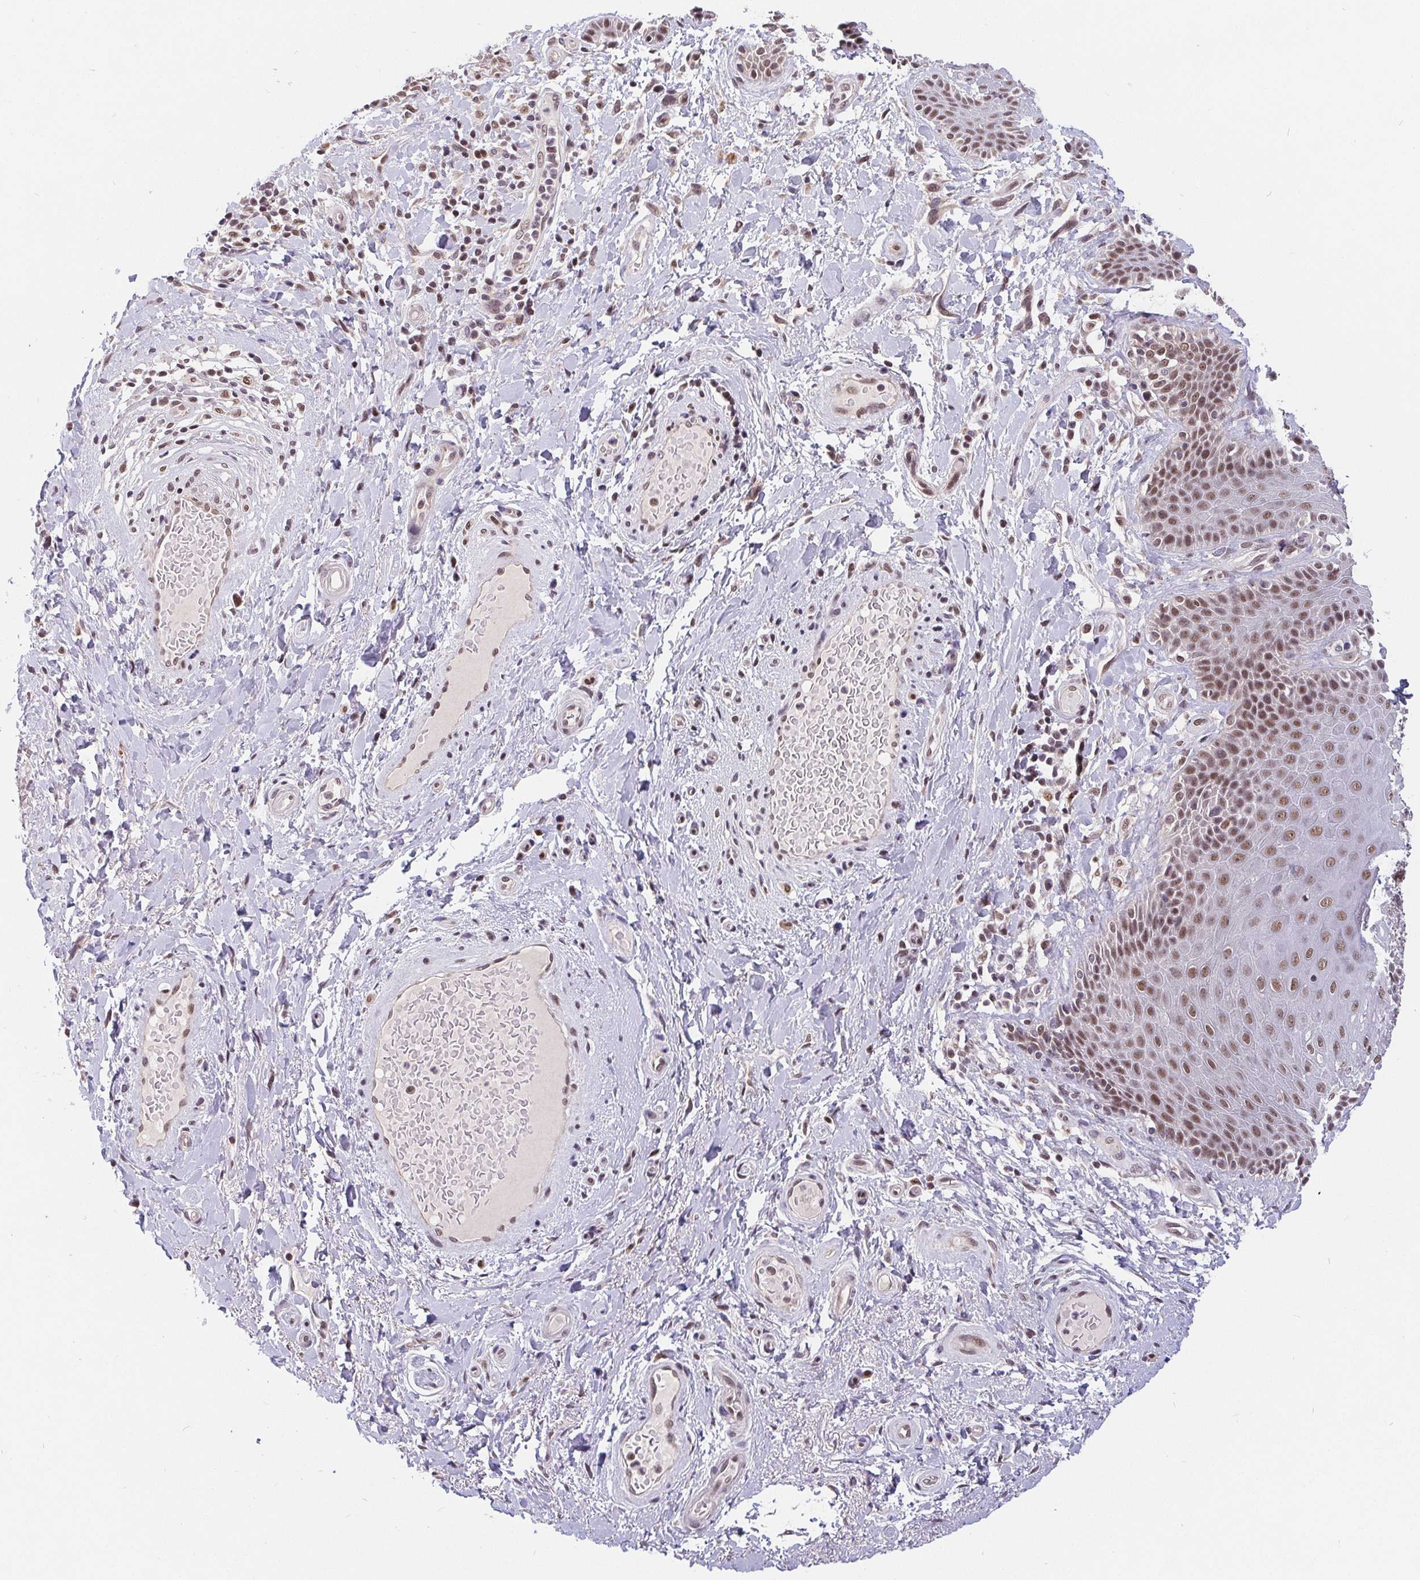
{"staining": {"intensity": "moderate", "quantity": "25%-75%", "location": "nuclear"}, "tissue": "skin", "cell_type": "Epidermal cells", "image_type": "normal", "snomed": [{"axis": "morphology", "description": "Normal tissue, NOS"}, {"axis": "topography", "description": "Anal"}, {"axis": "topography", "description": "Peripheral nerve tissue"}], "caption": "Protein staining displays moderate nuclear staining in about 25%-75% of epidermal cells in benign skin.", "gene": "POU2F1", "patient": {"sex": "male", "age": 51}}